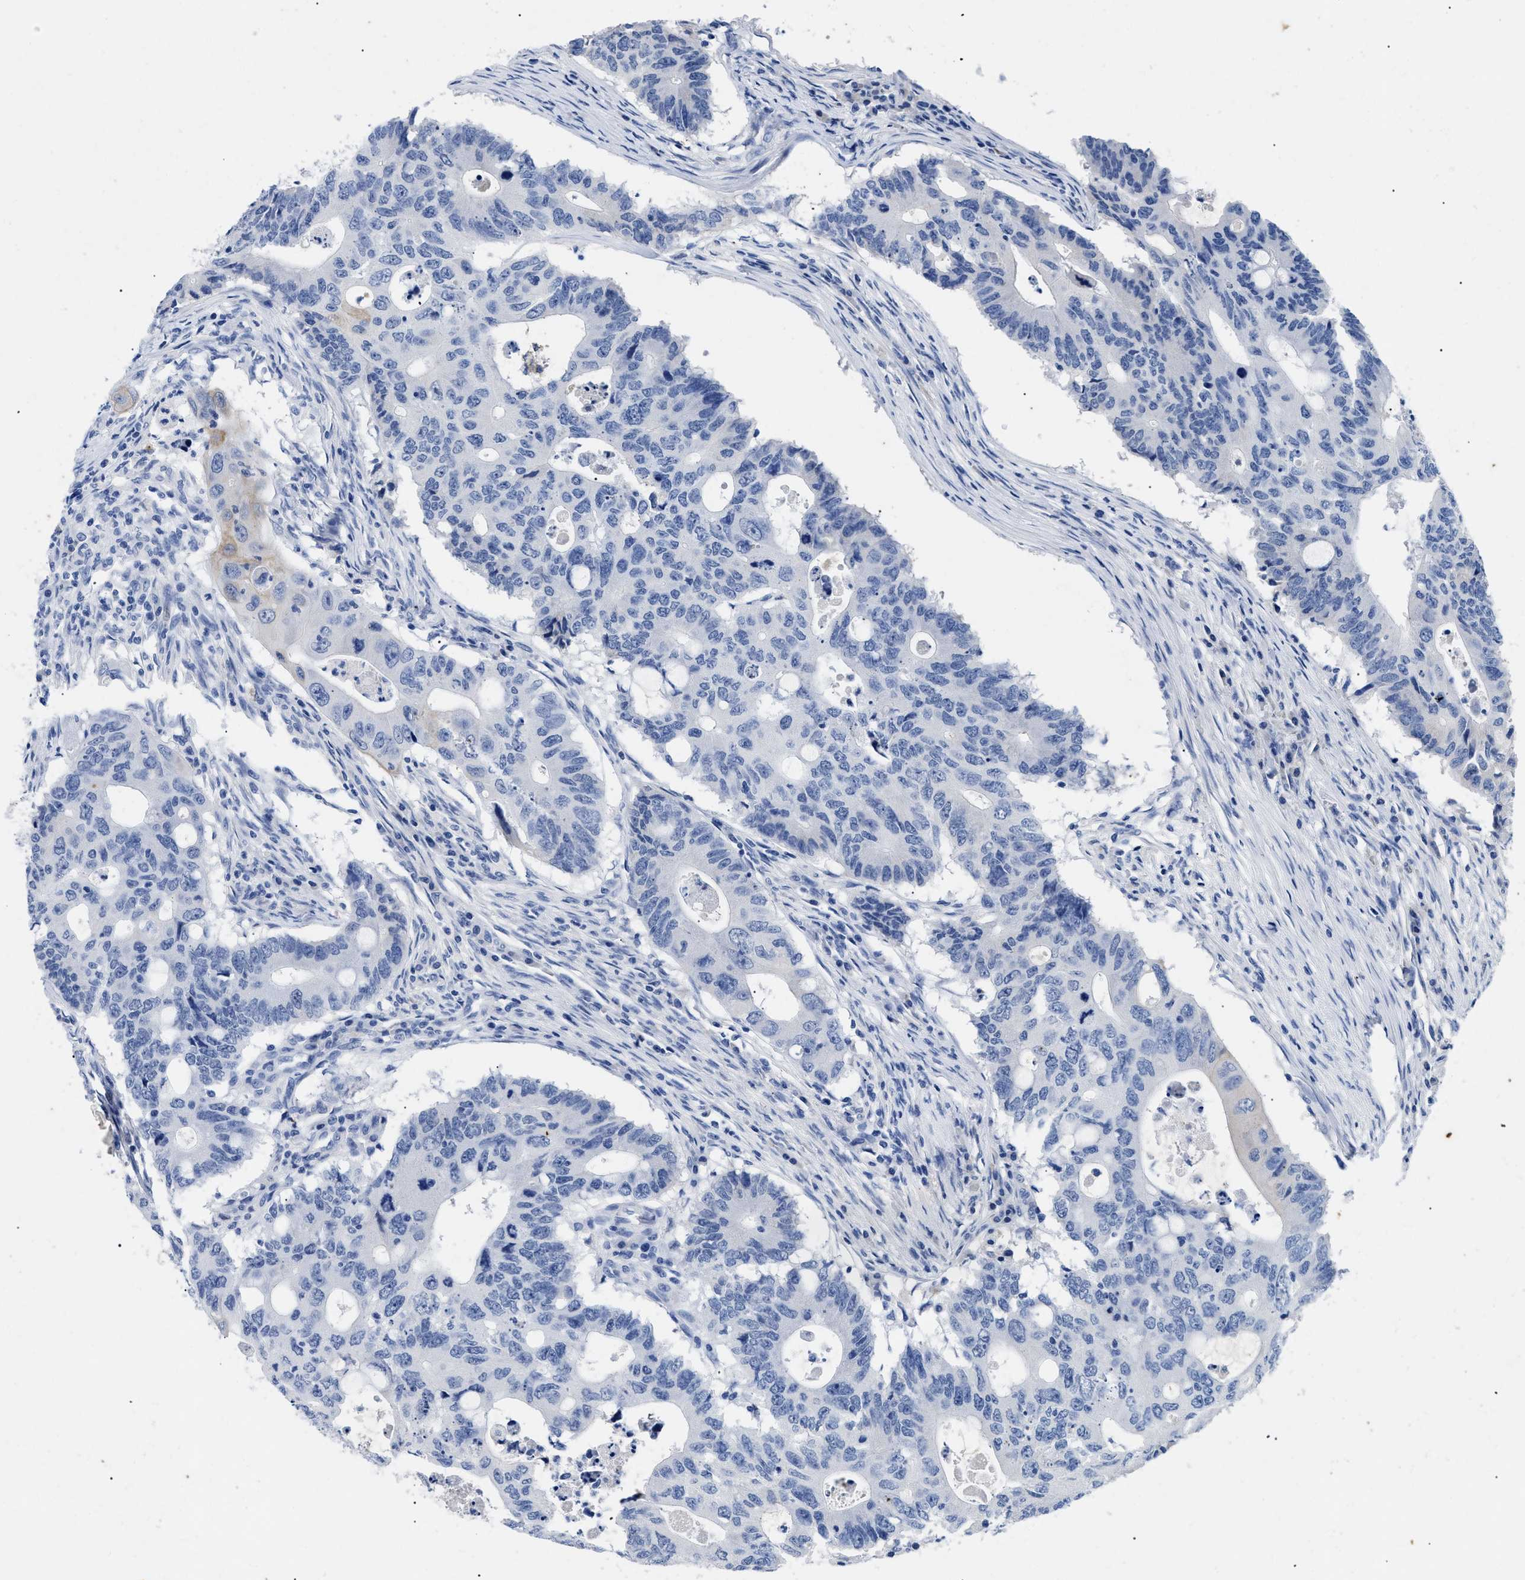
{"staining": {"intensity": "negative", "quantity": "none", "location": "none"}, "tissue": "colorectal cancer", "cell_type": "Tumor cells", "image_type": "cancer", "snomed": [{"axis": "morphology", "description": "Adenocarcinoma, NOS"}, {"axis": "topography", "description": "Colon"}], "caption": "An immunohistochemistry photomicrograph of colorectal adenocarcinoma is shown. There is no staining in tumor cells of colorectal adenocarcinoma. (DAB (3,3'-diaminobenzidine) immunohistochemistry (IHC) with hematoxylin counter stain).", "gene": "TMEM68", "patient": {"sex": "male", "age": 71}}